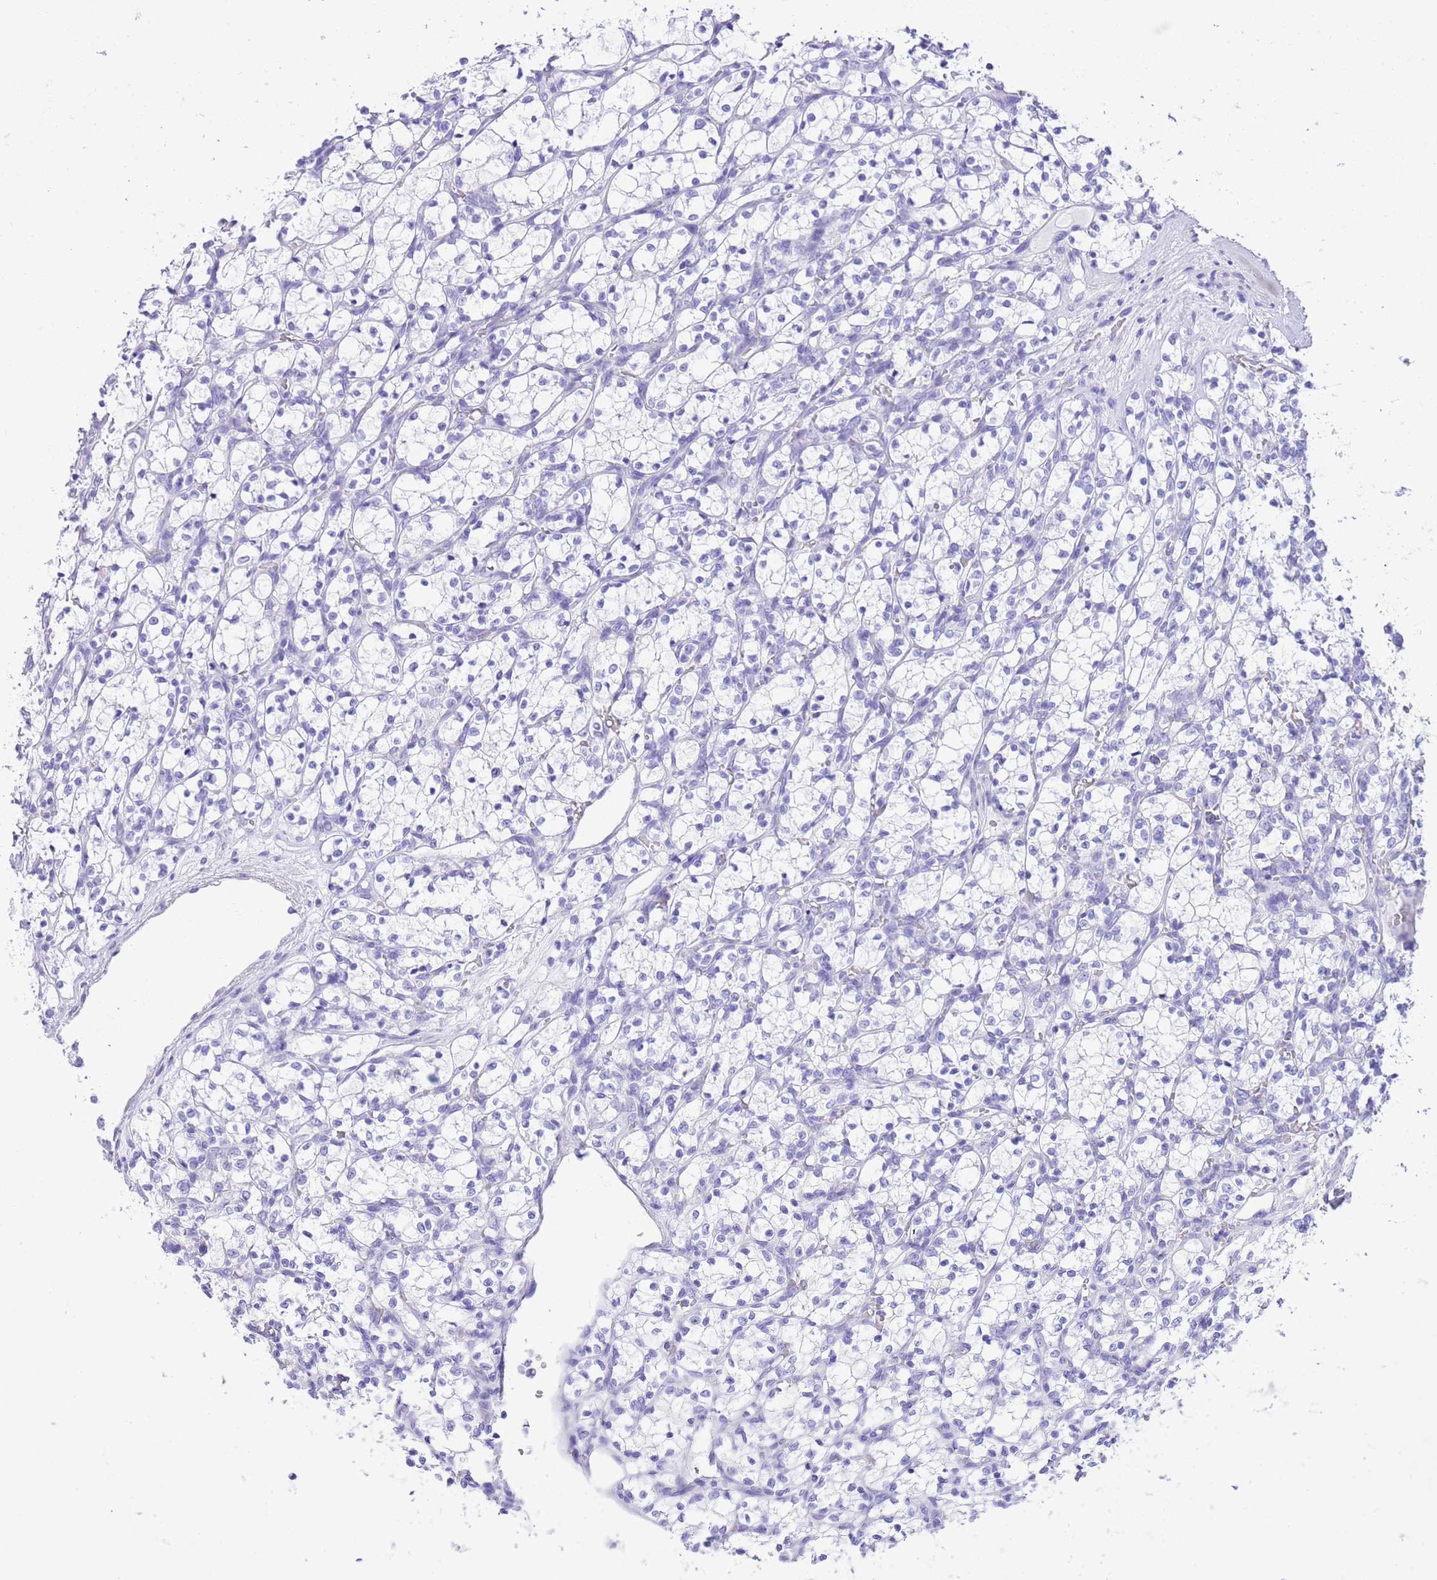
{"staining": {"intensity": "negative", "quantity": "none", "location": "none"}, "tissue": "renal cancer", "cell_type": "Tumor cells", "image_type": "cancer", "snomed": [{"axis": "morphology", "description": "Adenocarcinoma, NOS"}, {"axis": "topography", "description": "Kidney"}], "caption": "An immunohistochemistry (IHC) micrograph of adenocarcinoma (renal) is shown. There is no staining in tumor cells of adenocarcinoma (renal).", "gene": "KCNC1", "patient": {"sex": "female", "age": 69}}